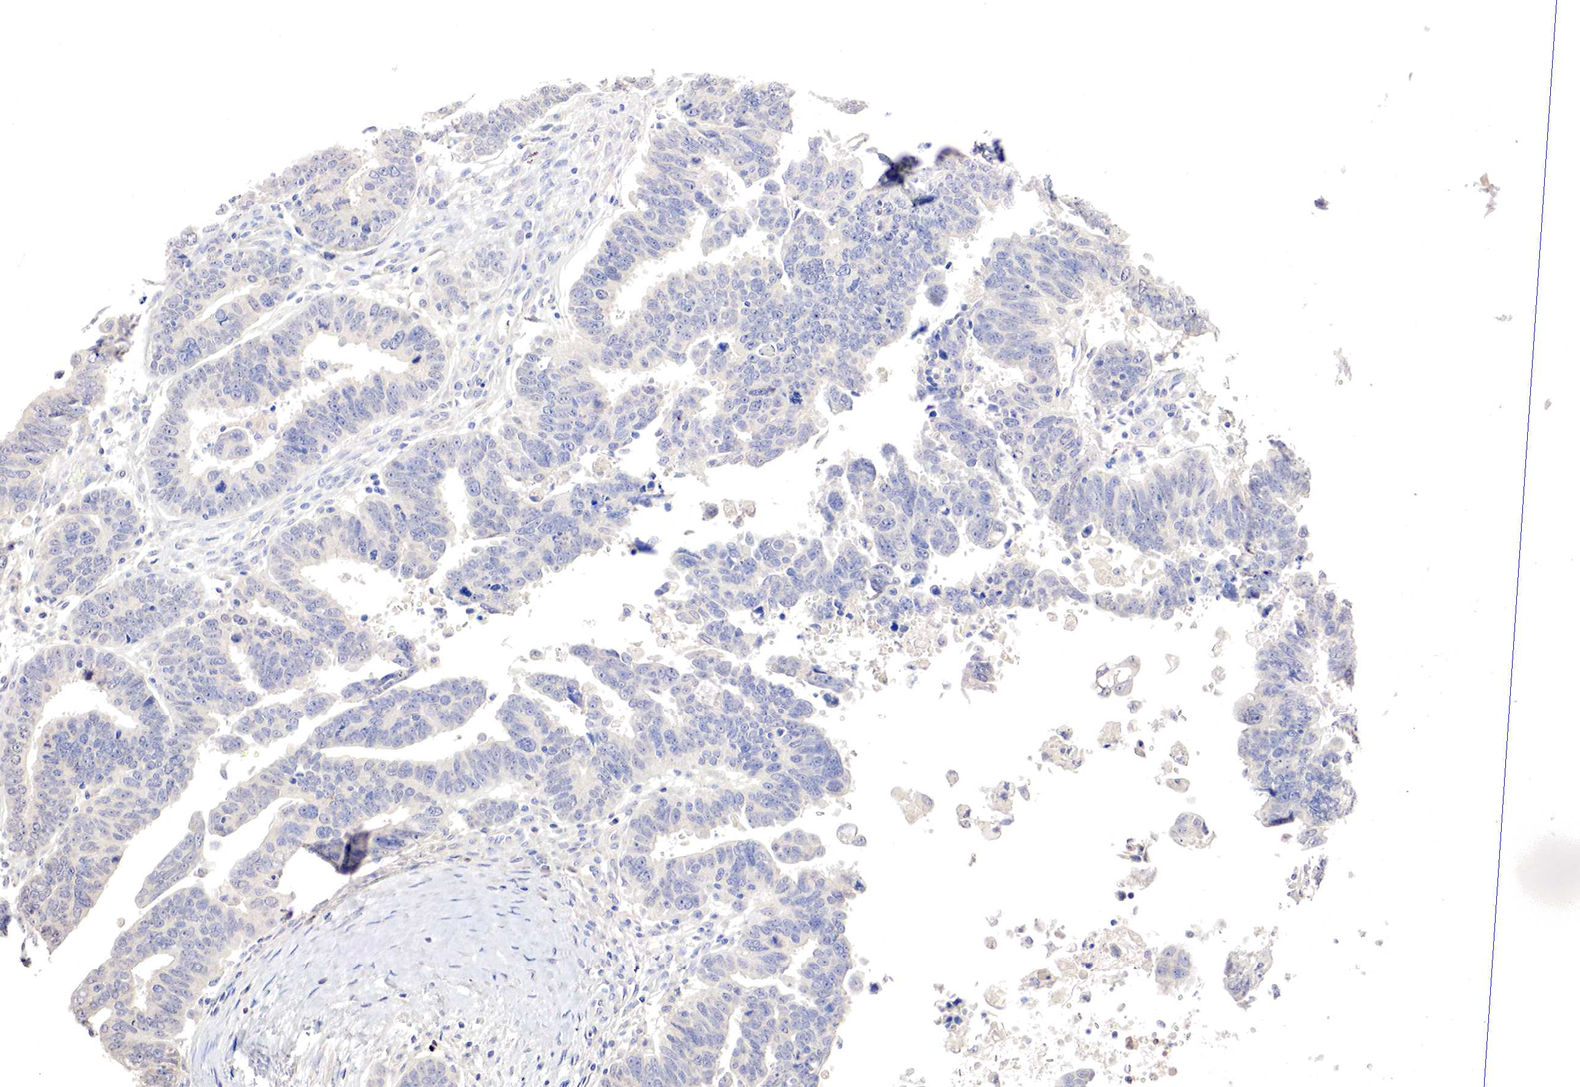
{"staining": {"intensity": "negative", "quantity": "none", "location": "none"}, "tissue": "ovarian cancer", "cell_type": "Tumor cells", "image_type": "cancer", "snomed": [{"axis": "morphology", "description": "Carcinoma, endometroid"}, {"axis": "morphology", "description": "Cystadenocarcinoma, serous, NOS"}, {"axis": "topography", "description": "Ovary"}], "caption": "A micrograph of ovarian cancer stained for a protein shows no brown staining in tumor cells.", "gene": "GATA1", "patient": {"sex": "female", "age": 45}}